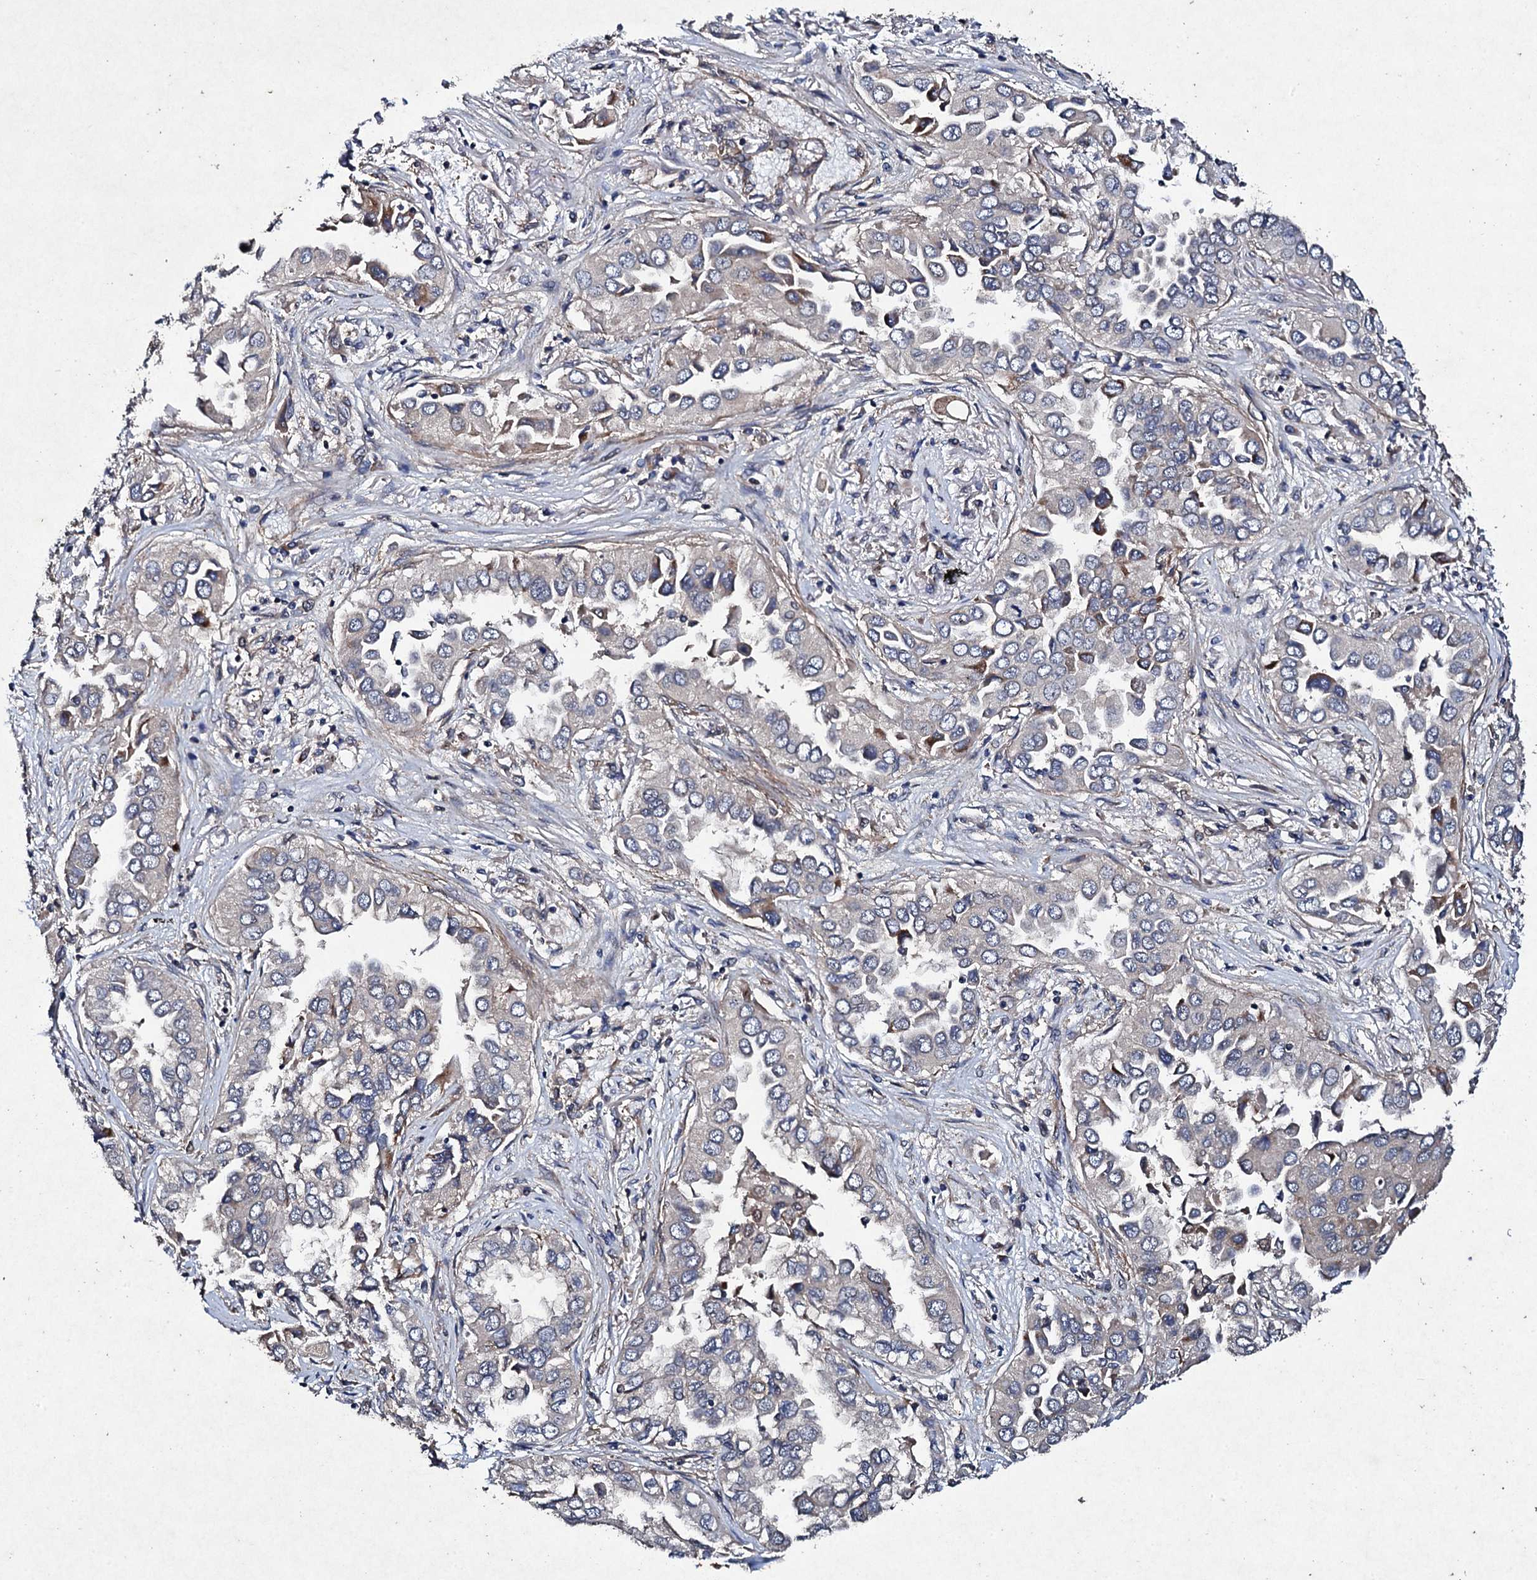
{"staining": {"intensity": "moderate", "quantity": "25%-75%", "location": "cytoplasmic/membranous"}, "tissue": "lung cancer", "cell_type": "Tumor cells", "image_type": "cancer", "snomed": [{"axis": "morphology", "description": "Adenocarcinoma, NOS"}, {"axis": "topography", "description": "Lung"}], "caption": "Brown immunohistochemical staining in human lung cancer reveals moderate cytoplasmic/membranous expression in about 25%-75% of tumor cells. The protein of interest is stained brown, and the nuclei are stained in blue (DAB (3,3'-diaminobenzidine) IHC with brightfield microscopy, high magnification).", "gene": "MOCOS", "patient": {"sex": "female", "age": 76}}